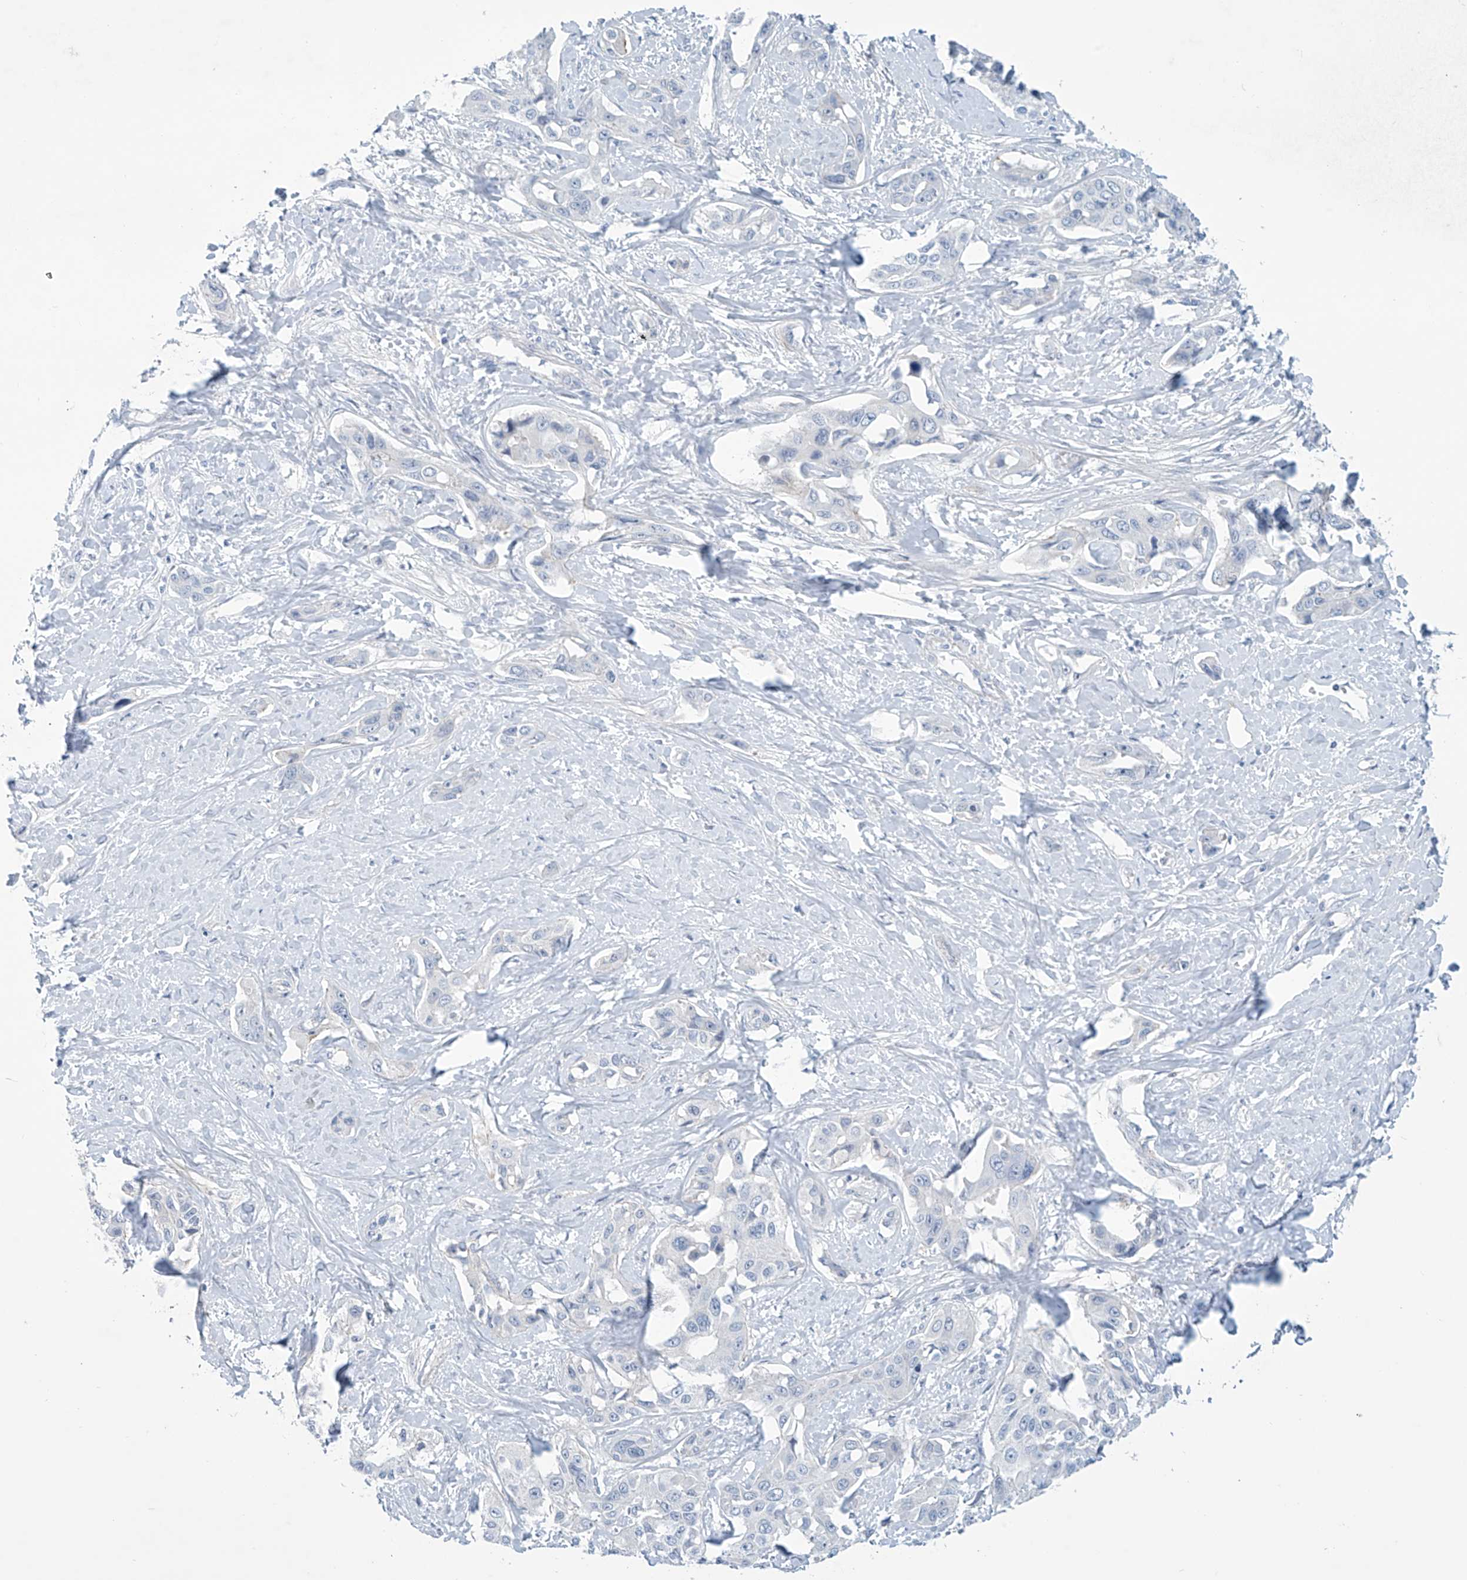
{"staining": {"intensity": "negative", "quantity": "none", "location": "none"}, "tissue": "liver cancer", "cell_type": "Tumor cells", "image_type": "cancer", "snomed": [{"axis": "morphology", "description": "Cholangiocarcinoma"}, {"axis": "topography", "description": "Liver"}], "caption": "Micrograph shows no protein expression in tumor cells of liver cancer (cholangiocarcinoma) tissue. (DAB (3,3'-diaminobenzidine) immunohistochemistry with hematoxylin counter stain).", "gene": "SLC35A5", "patient": {"sex": "male", "age": 59}}